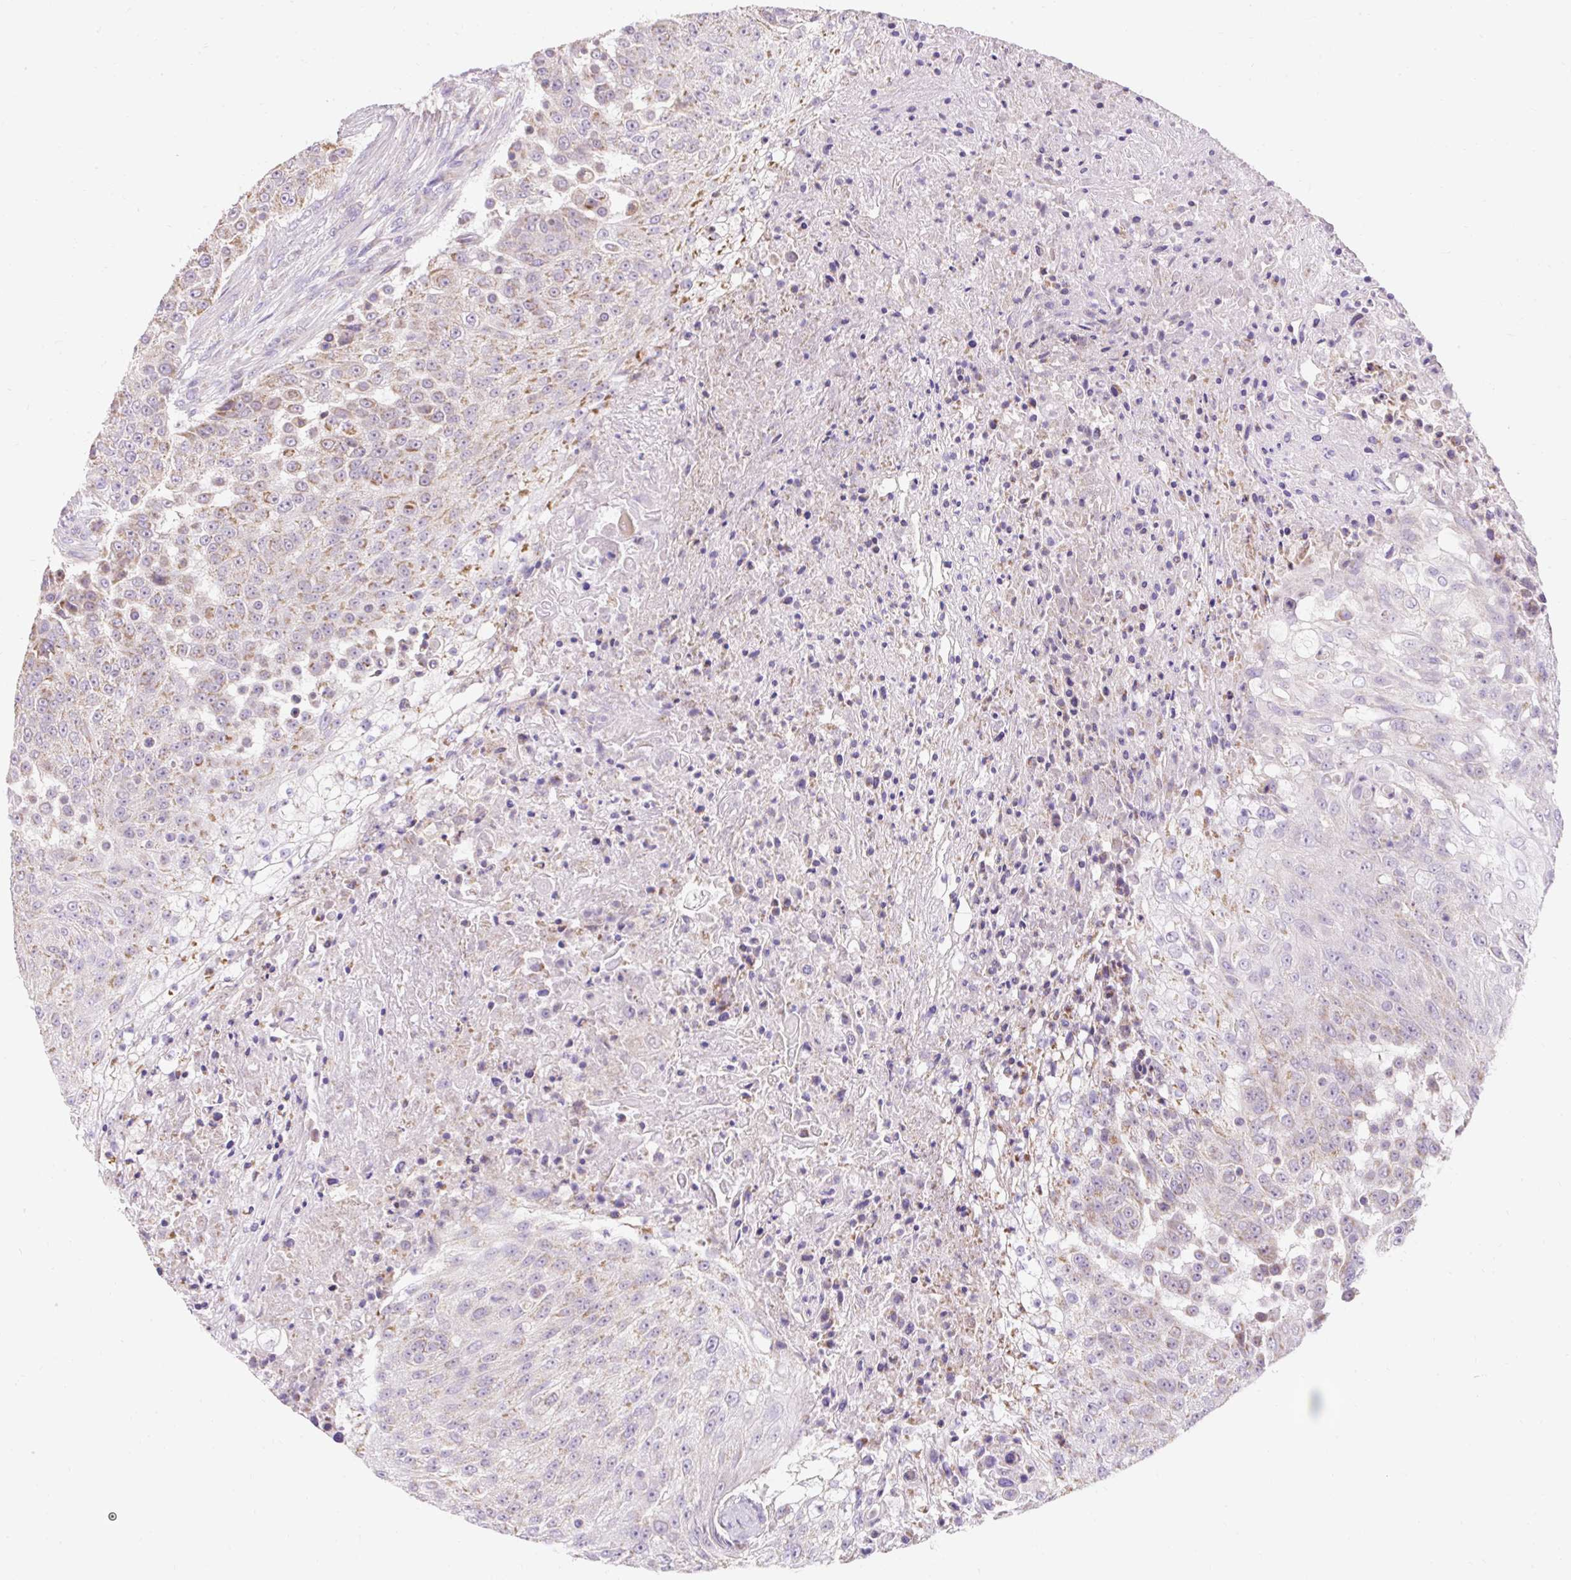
{"staining": {"intensity": "moderate", "quantity": "<25%", "location": "cytoplasmic/membranous"}, "tissue": "urothelial cancer", "cell_type": "Tumor cells", "image_type": "cancer", "snomed": [{"axis": "morphology", "description": "Urothelial carcinoma, High grade"}, {"axis": "topography", "description": "Urinary bladder"}], "caption": "IHC histopathology image of urothelial cancer stained for a protein (brown), which shows low levels of moderate cytoplasmic/membranous positivity in about <25% of tumor cells.", "gene": "PMAIP1", "patient": {"sex": "female", "age": 63}}